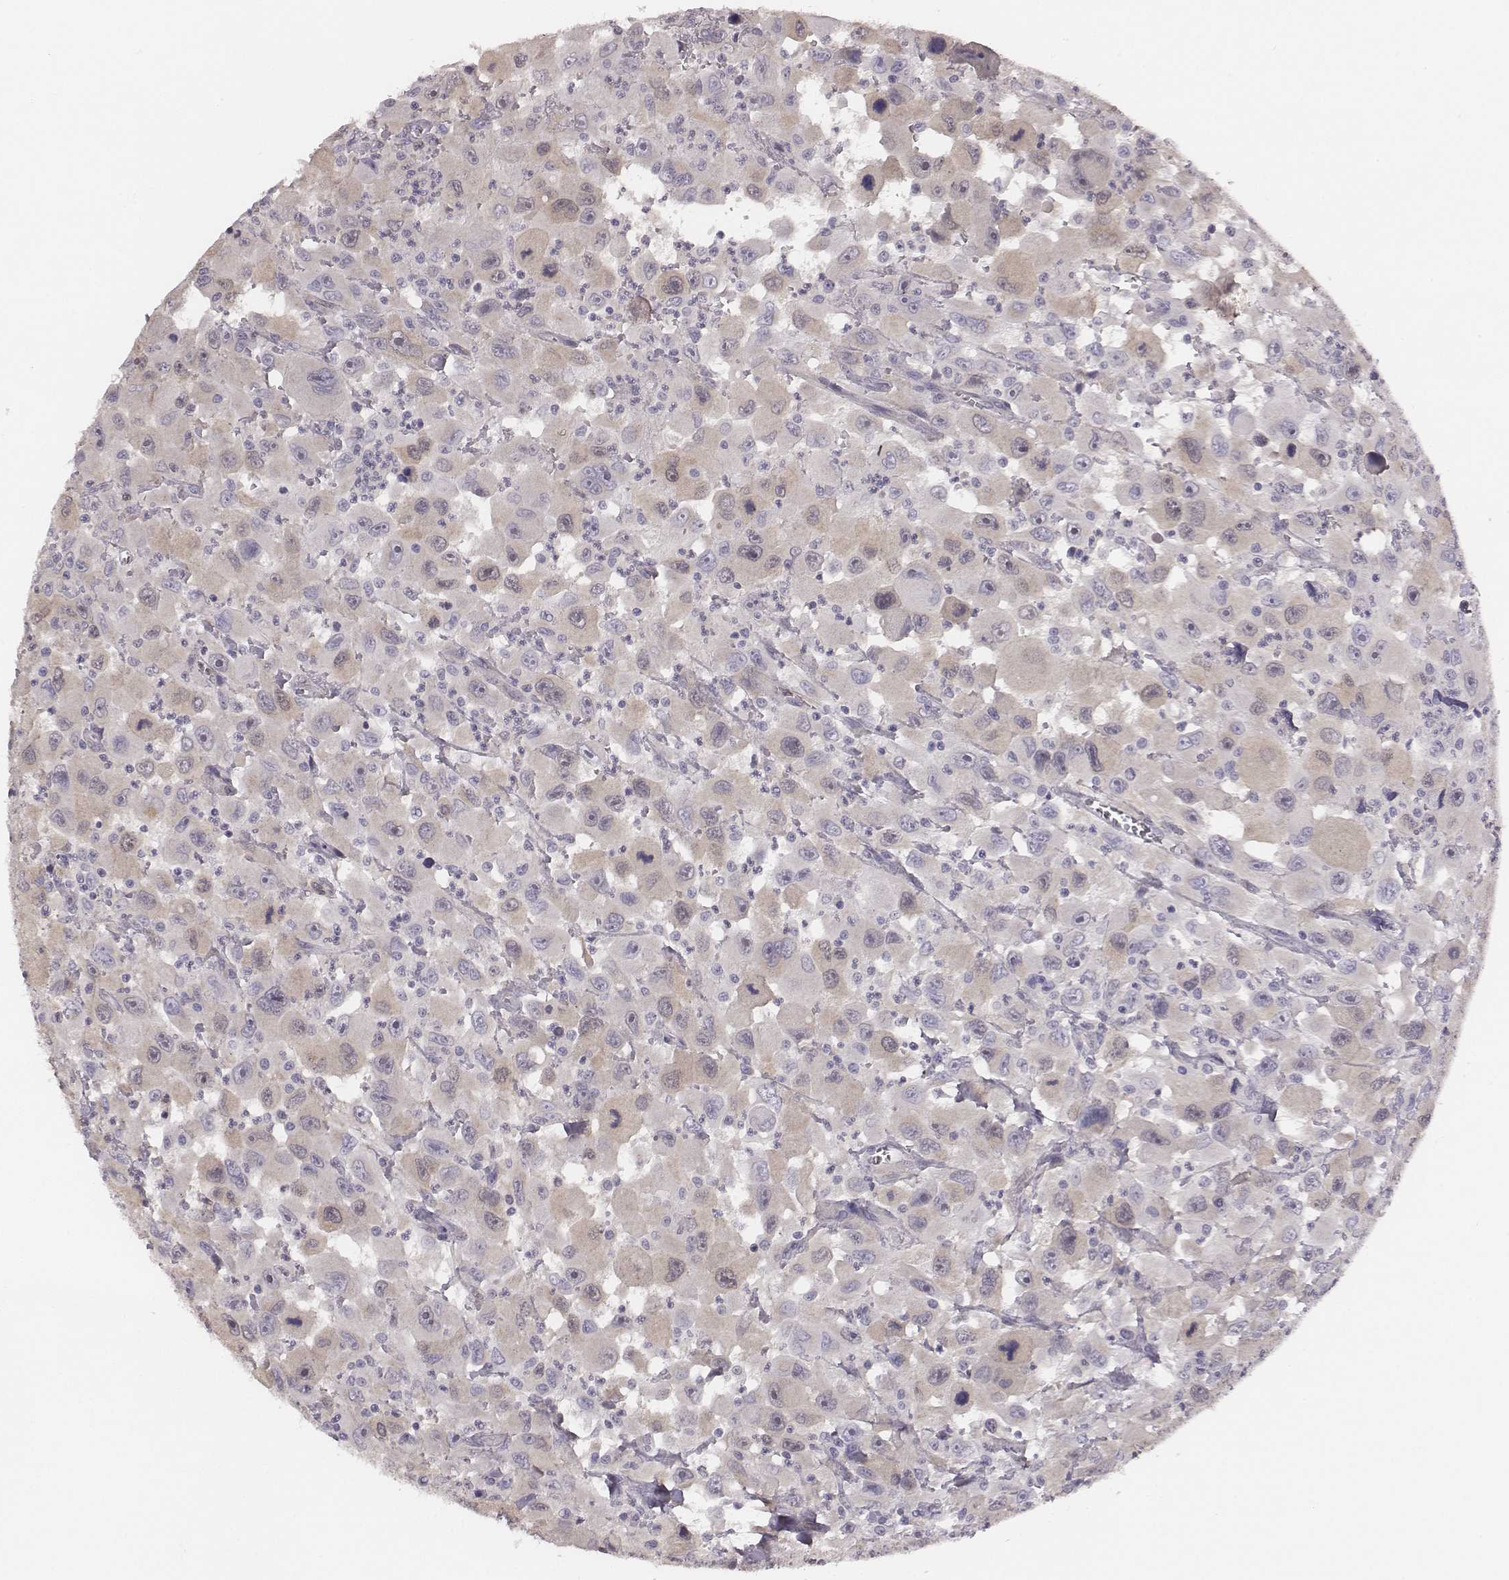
{"staining": {"intensity": "negative", "quantity": "none", "location": "none"}, "tissue": "head and neck cancer", "cell_type": "Tumor cells", "image_type": "cancer", "snomed": [{"axis": "morphology", "description": "Squamous cell carcinoma, NOS"}, {"axis": "morphology", "description": "Squamous cell carcinoma, metastatic, NOS"}, {"axis": "topography", "description": "Oral tissue"}, {"axis": "topography", "description": "Head-Neck"}], "caption": "This is a photomicrograph of immunohistochemistry staining of head and neck cancer (metastatic squamous cell carcinoma), which shows no staining in tumor cells.", "gene": "PBK", "patient": {"sex": "female", "age": 85}}